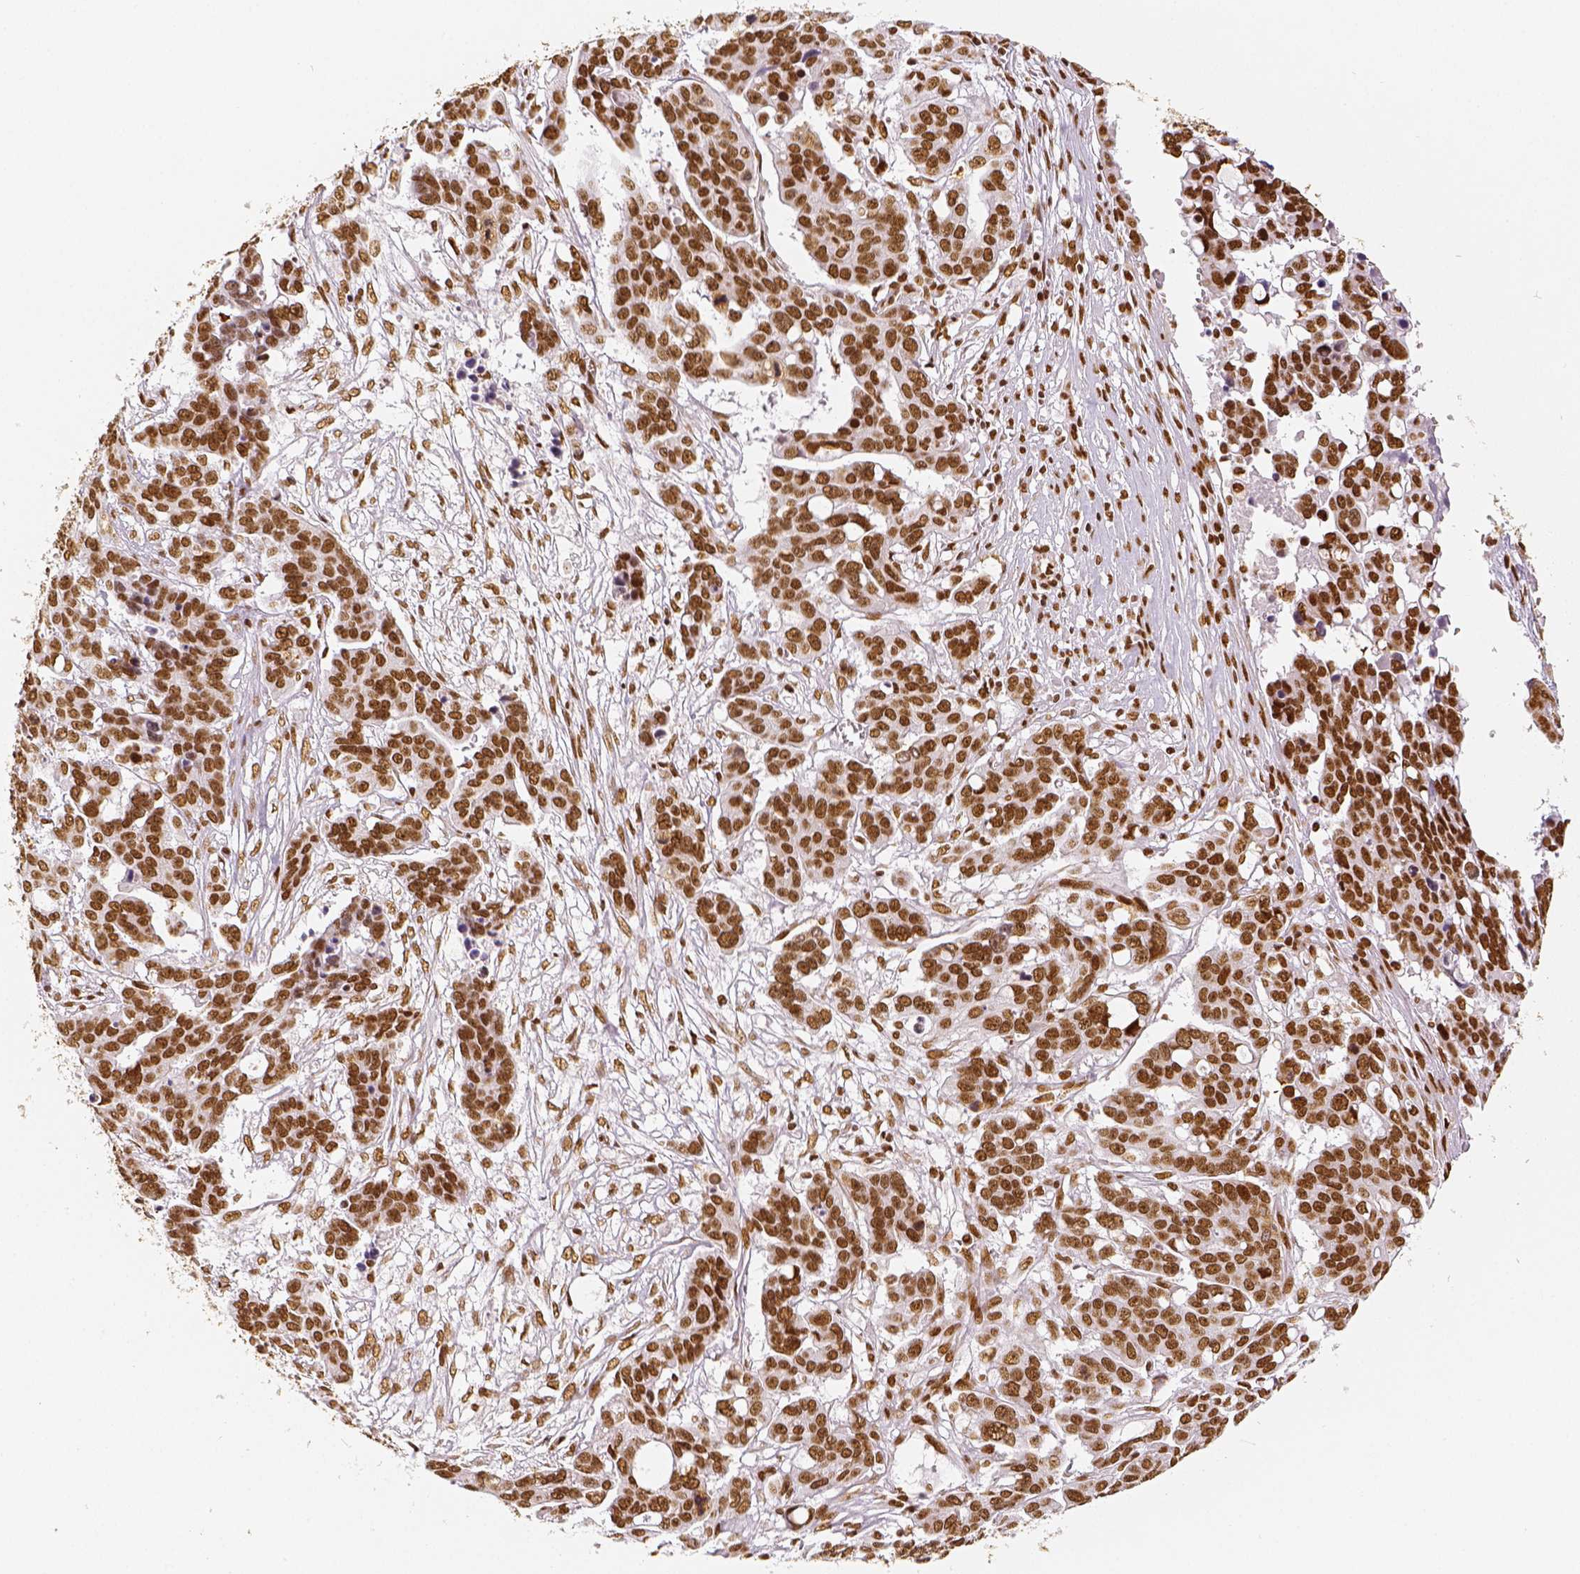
{"staining": {"intensity": "moderate", "quantity": ">75%", "location": "nuclear"}, "tissue": "ovarian cancer", "cell_type": "Tumor cells", "image_type": "cancer", "snomed": [{"axis": "morphology", "description": "Carcinoma, endometroid"}, {"axis": "topography", "description": "Ovary"}], "caption": "Immunohistochemistry of human ovarian endometroid carcinoma displays medium levels of moderate nuclear expression in approximately >75% of tumor cells.", "gene": "KDM5B", "patient": {"sex": "female", "age": 78}}